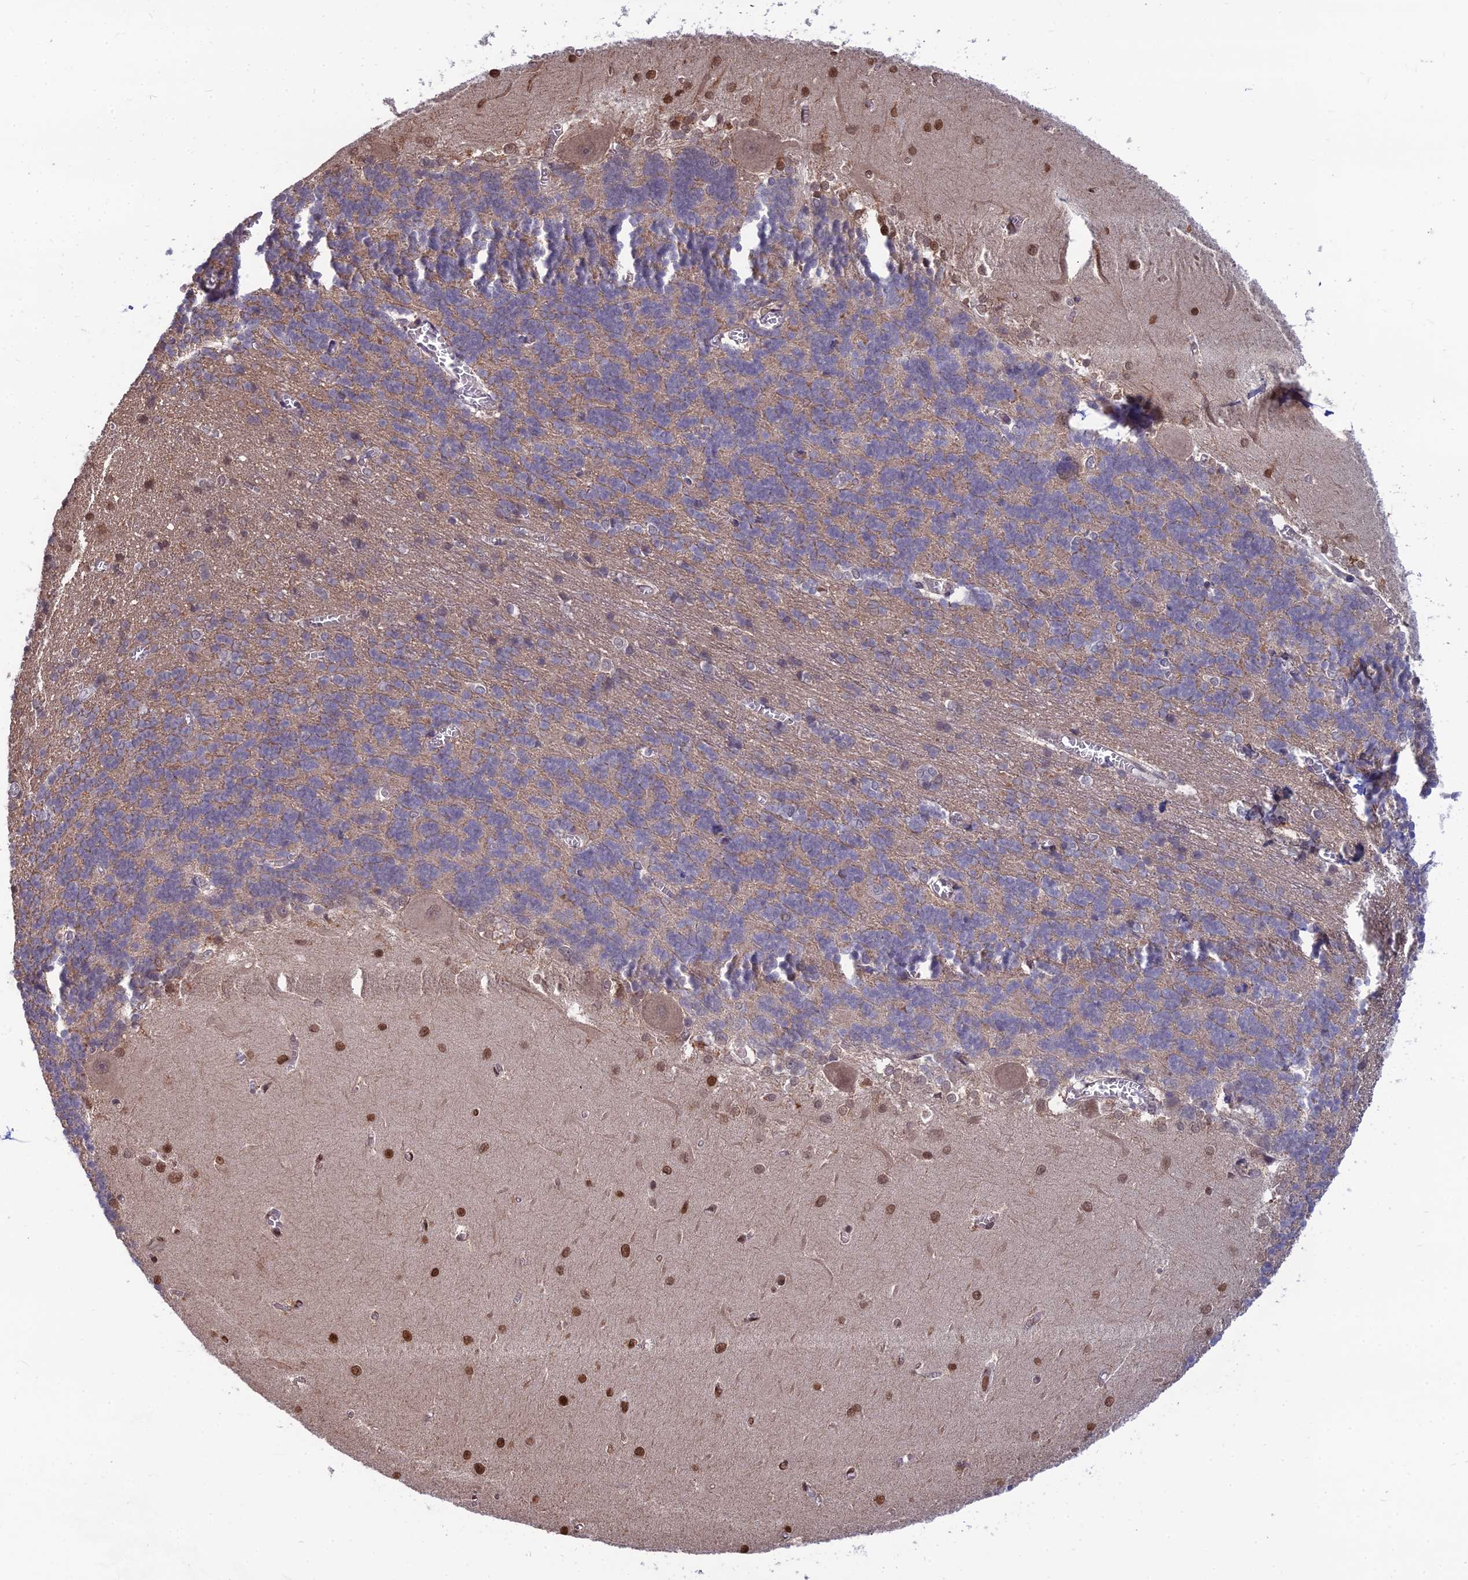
{"staining": {"intensity": "negative", "quantity": "none", "location": "none"}, "tissue": "cerebellum", "cell_type": "Cells in granular layer", "image_type": "normal", "snomed": [{"axis": "morphology", "description": "Normal tissue, NOS"}, {"axis": "topography", "description": "Cerebellum"}], "caption": "This is an IHC micrograph of unremarkable cerebellum. There is no staining in cells in granular layer.", "gene": "OPA3", "patient": {"sex": "male", "age": 37}}